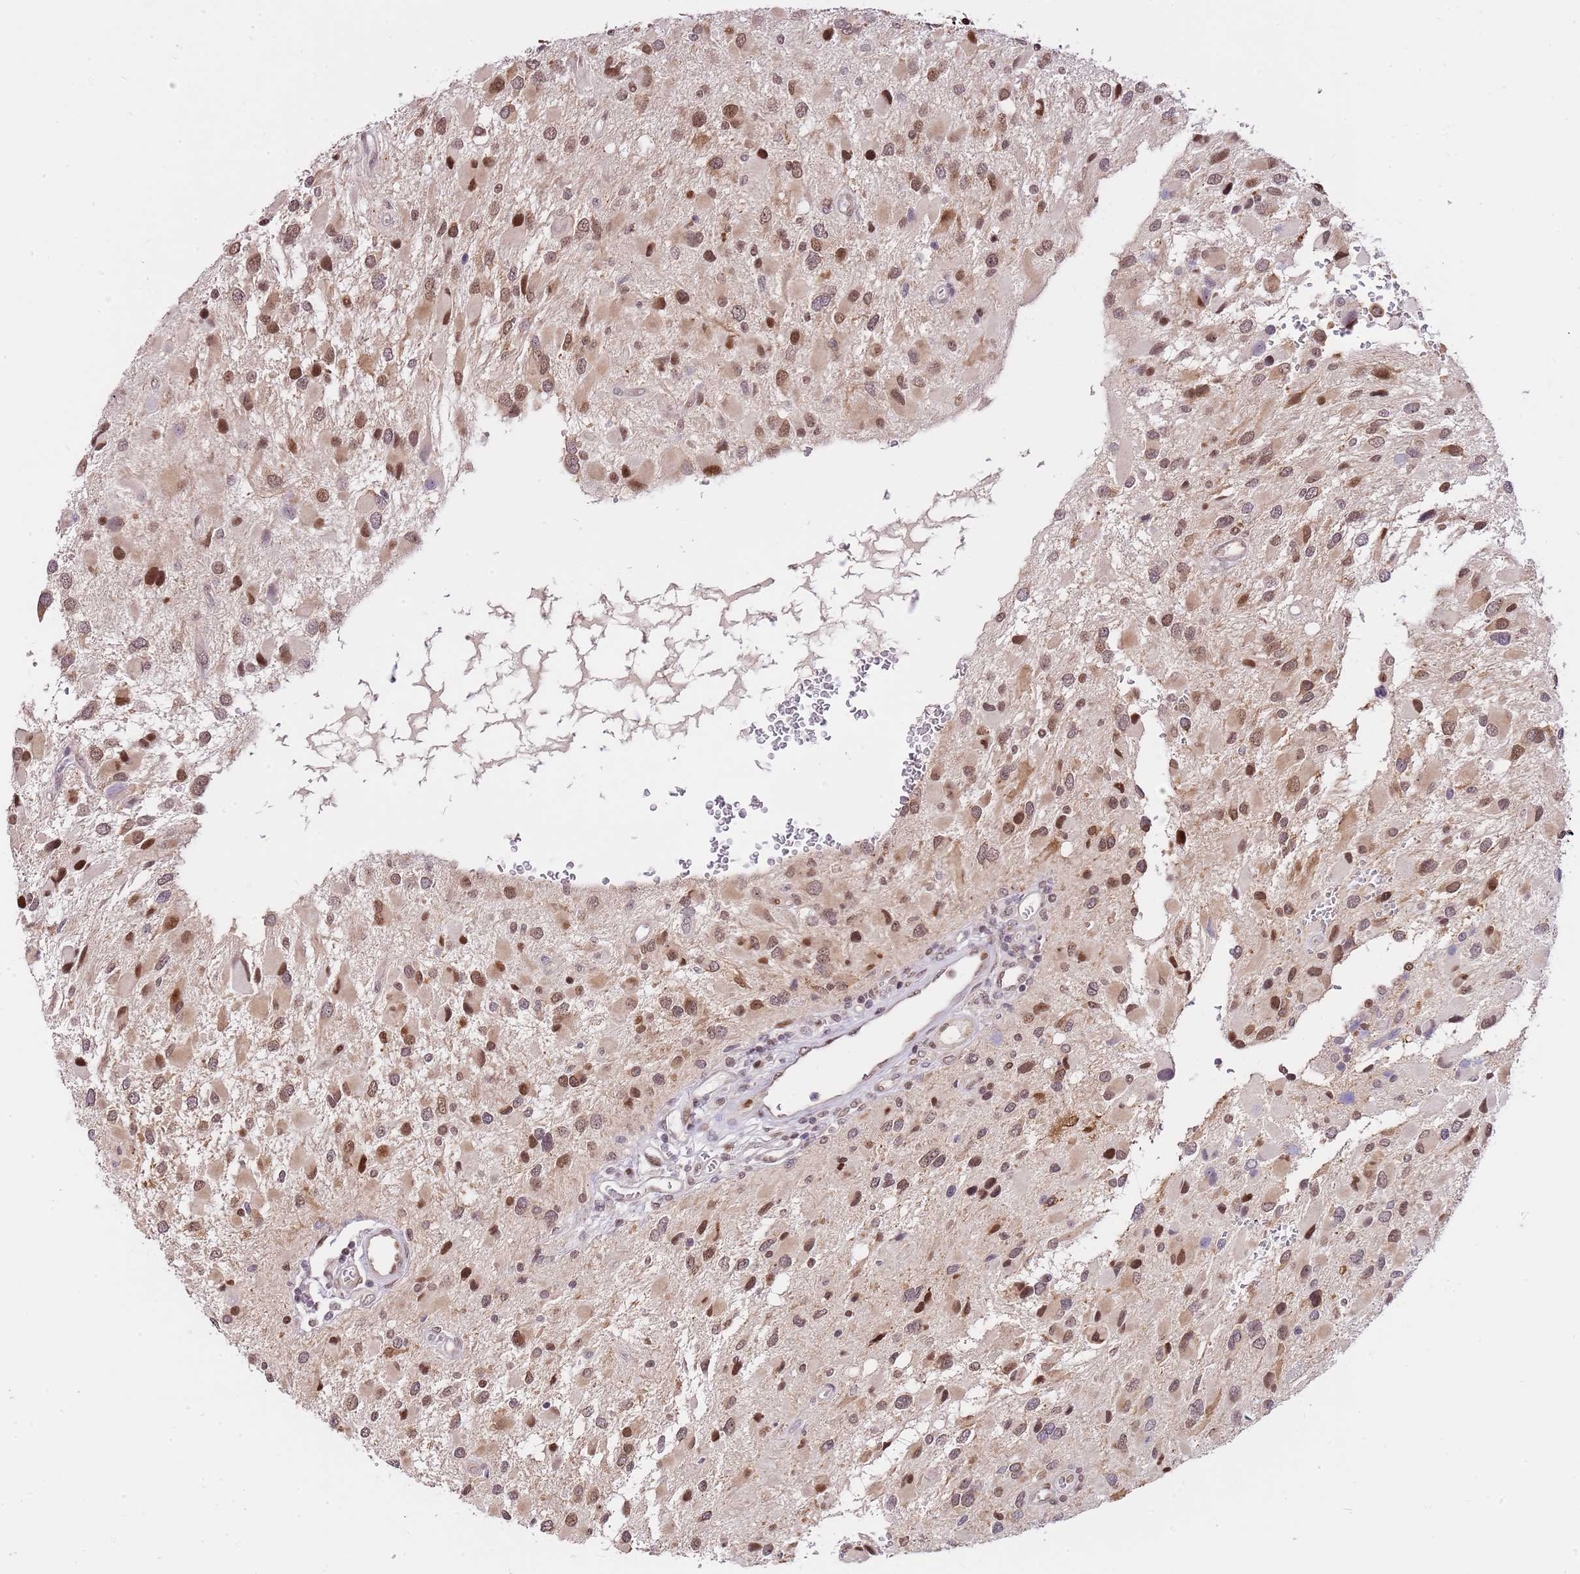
{"staining": {"intensity": "moderate", "quantity": ">75%", "location": "nuclear"}, "tissue": "glioma", "cell_type": "Tumor cells", "image_type": "cancer", "snomed": [{"axis": "morphology", "description": "Glioma, malignant, High grade"}, {"axis": "topography", "description": "Brain"}], "caption": "A photomicrograph showing moderate nuclear expression in approximately >75% of tumor cells in malignant glioma (high-grade), as visualized by brown immunohistochemical staining.", "gene": "RFK", "patient": {"sex": "male", "age": 53}}